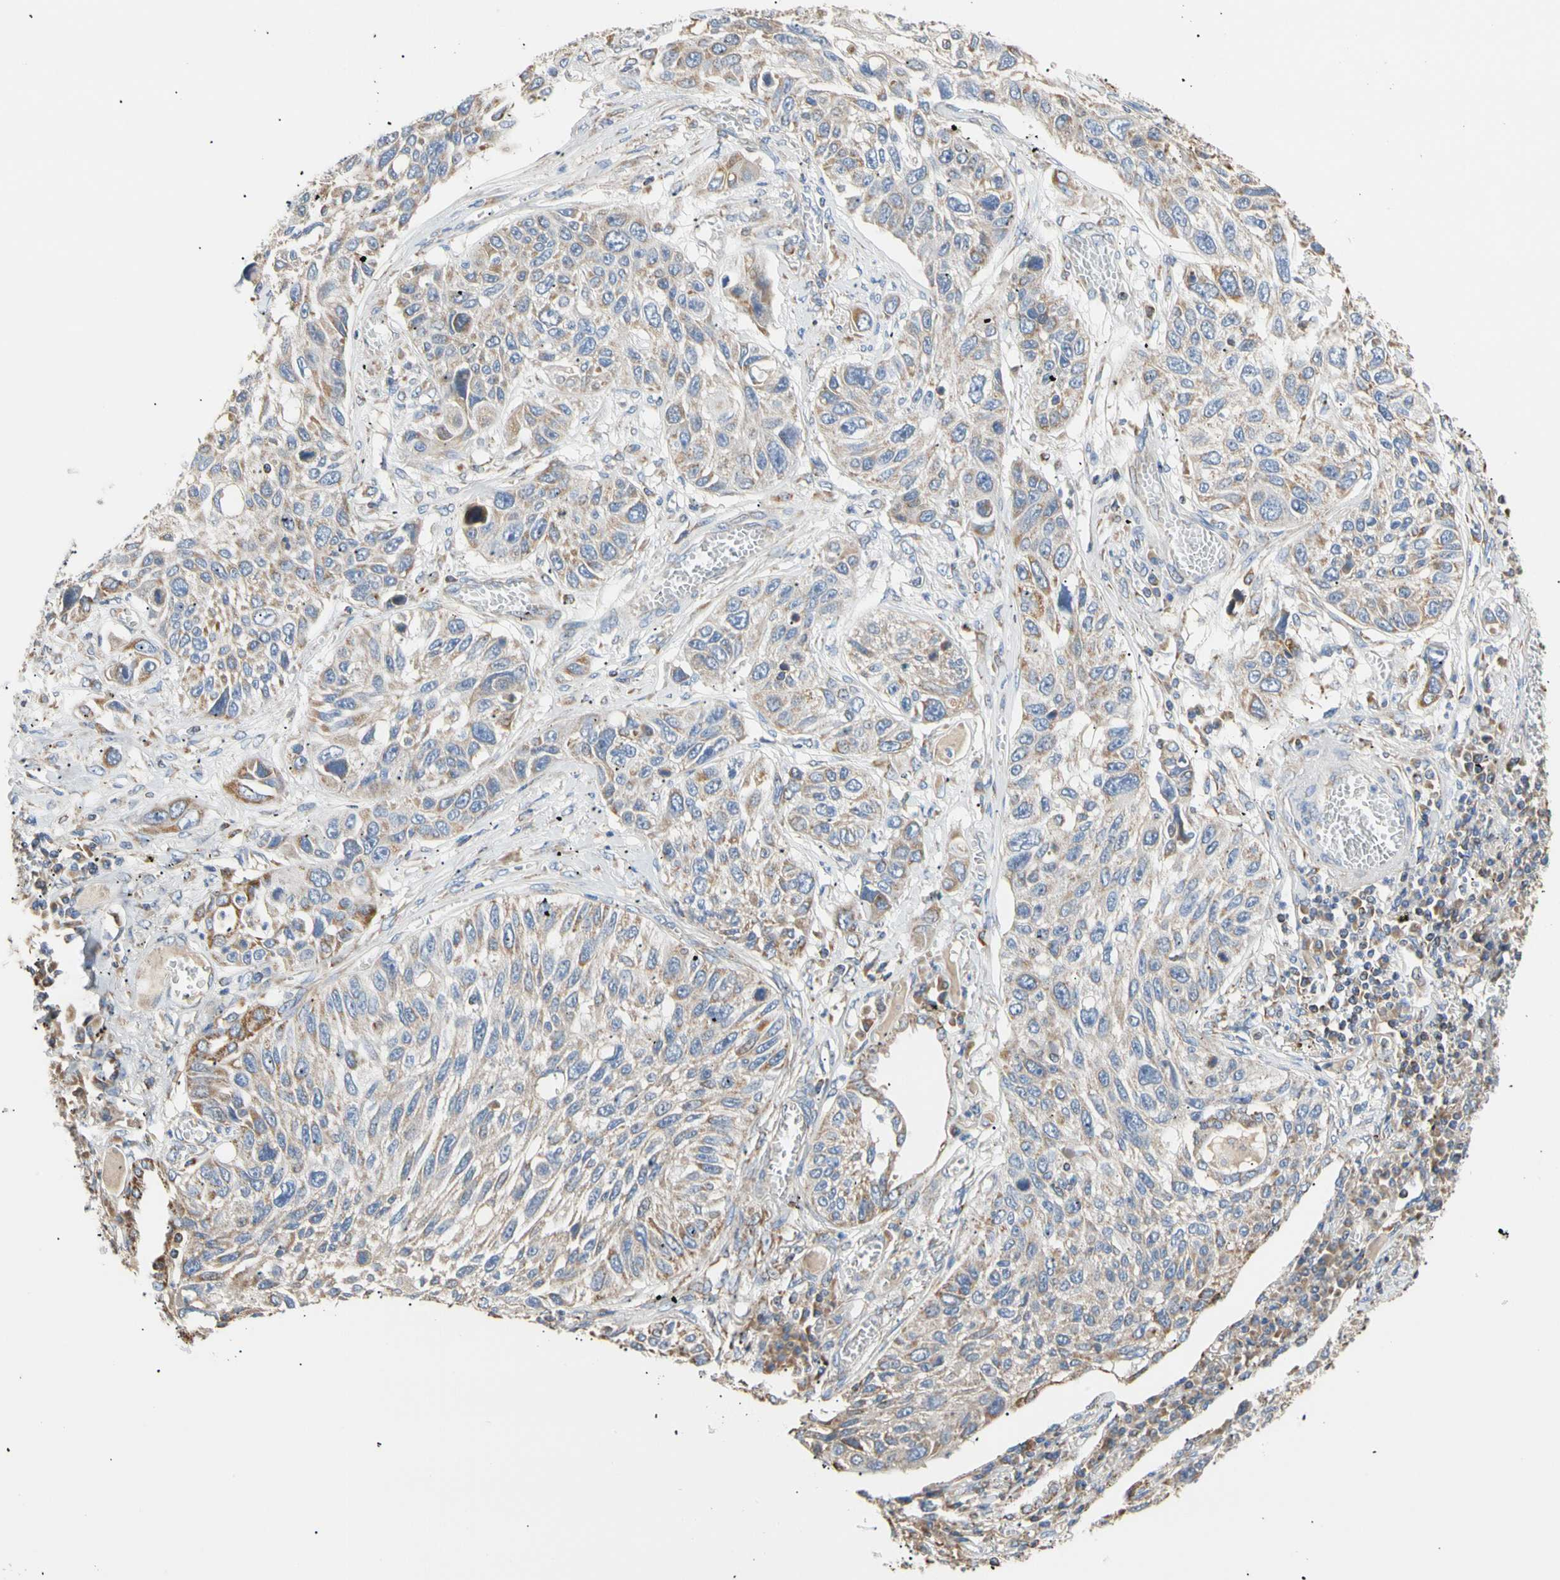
{"staining": {"intensity": "weak", "quantity": "25%-75%", "location": "cytoplasmic/membranous"}, "tissue": "lung cancer", "cell_type": "Tumor cells", "image_type": "cancer", "snomed": [{"axis": "morphology", "description": "Squamous cell carcinoma, NOS"}, {"axis": "topography", "description": "Lung"}], "caption": "Squamous cell carcinoma (lung) stained for a protein (brown) demonstrates weak cytoplasmic/membranous positive expression in about 25%-75% of tumor cells.", "gene": "PLGRKT", "patient": {"sex": "male", "age": 71}}